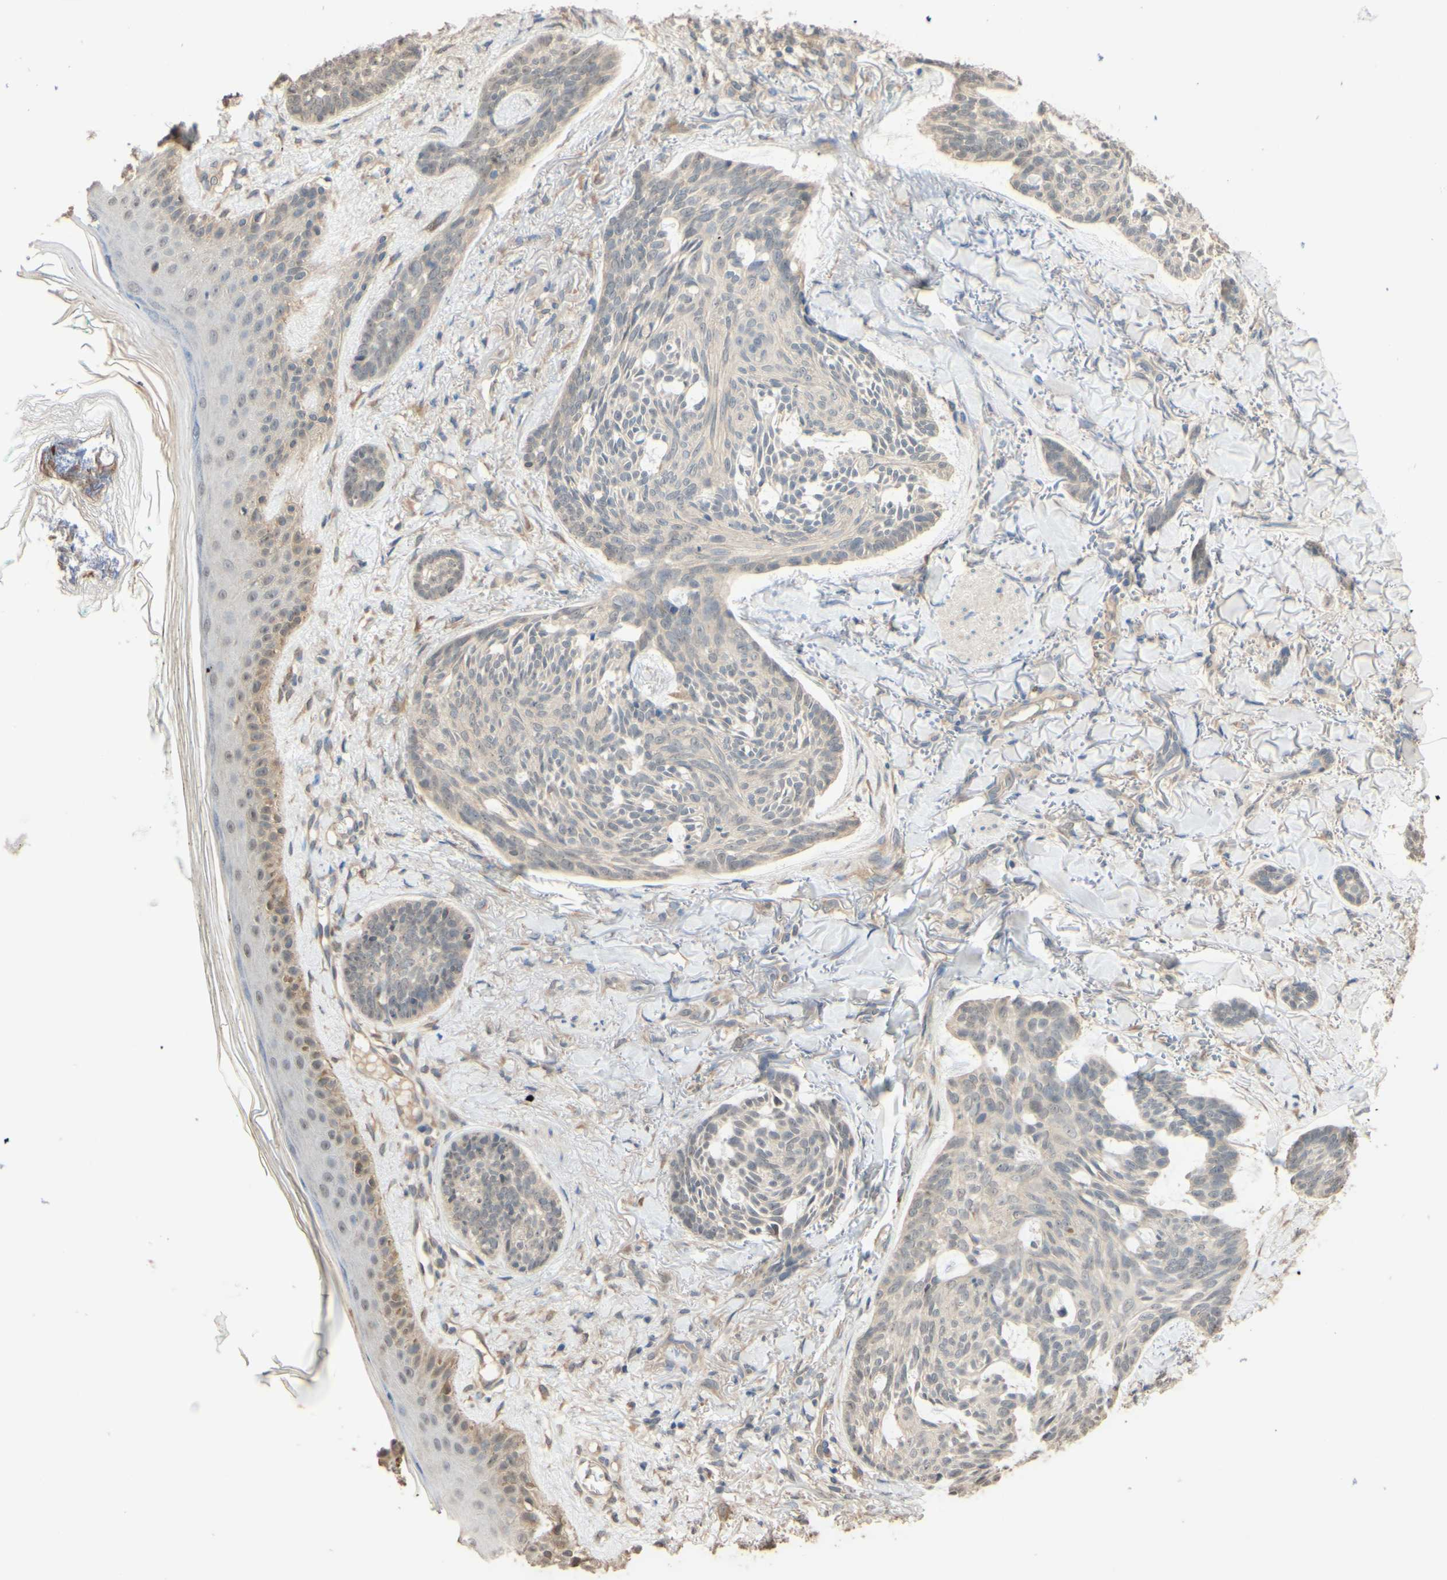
{"staining": {"intensity": "negative", "quantity": "none", "location": "none"}, "tissue": "skin cancer", "cell_type": "Tumor cells", "image_type": "cancer", "snomed": [{"axis": "morphology", "description": "Basal cell carcinoma"}, {"axis": "topography", "description": "Skin"}], "caption": "A histopathology image of basal cell carcinoma (skin) stained for a protein shows no brown staining in tumor cells.", "gene": "SMIM19", "patient": {"sex": "male", "age": 43}}